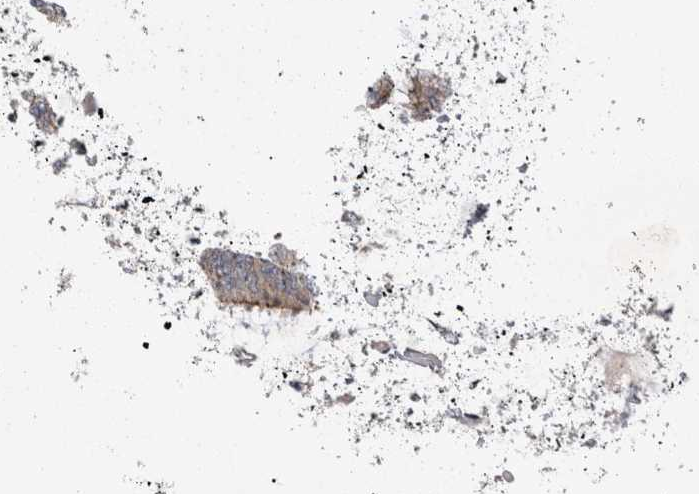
{"staining": {"intensity": "weak", "quantity": "25%-75%", "location": "cytoplasmic/membranous"}, "tissue": "endometrial cancer", "cell_type": "Tumor cells", "image_type": "cancer", "snomed": [{"axis": "morphology", "description": "Adenocarcinoma, NOS"}, {"axis": "topography", "description": "Endometrium"}], "caption": "Tumor cells demonstrate low levels of weak cytoplasmic/membranous staining in approximately 25%-75% of cells in endometrial adenocarcinoma.", "gene": "NENF", "patient": {"sex": "female", "age": 81}}